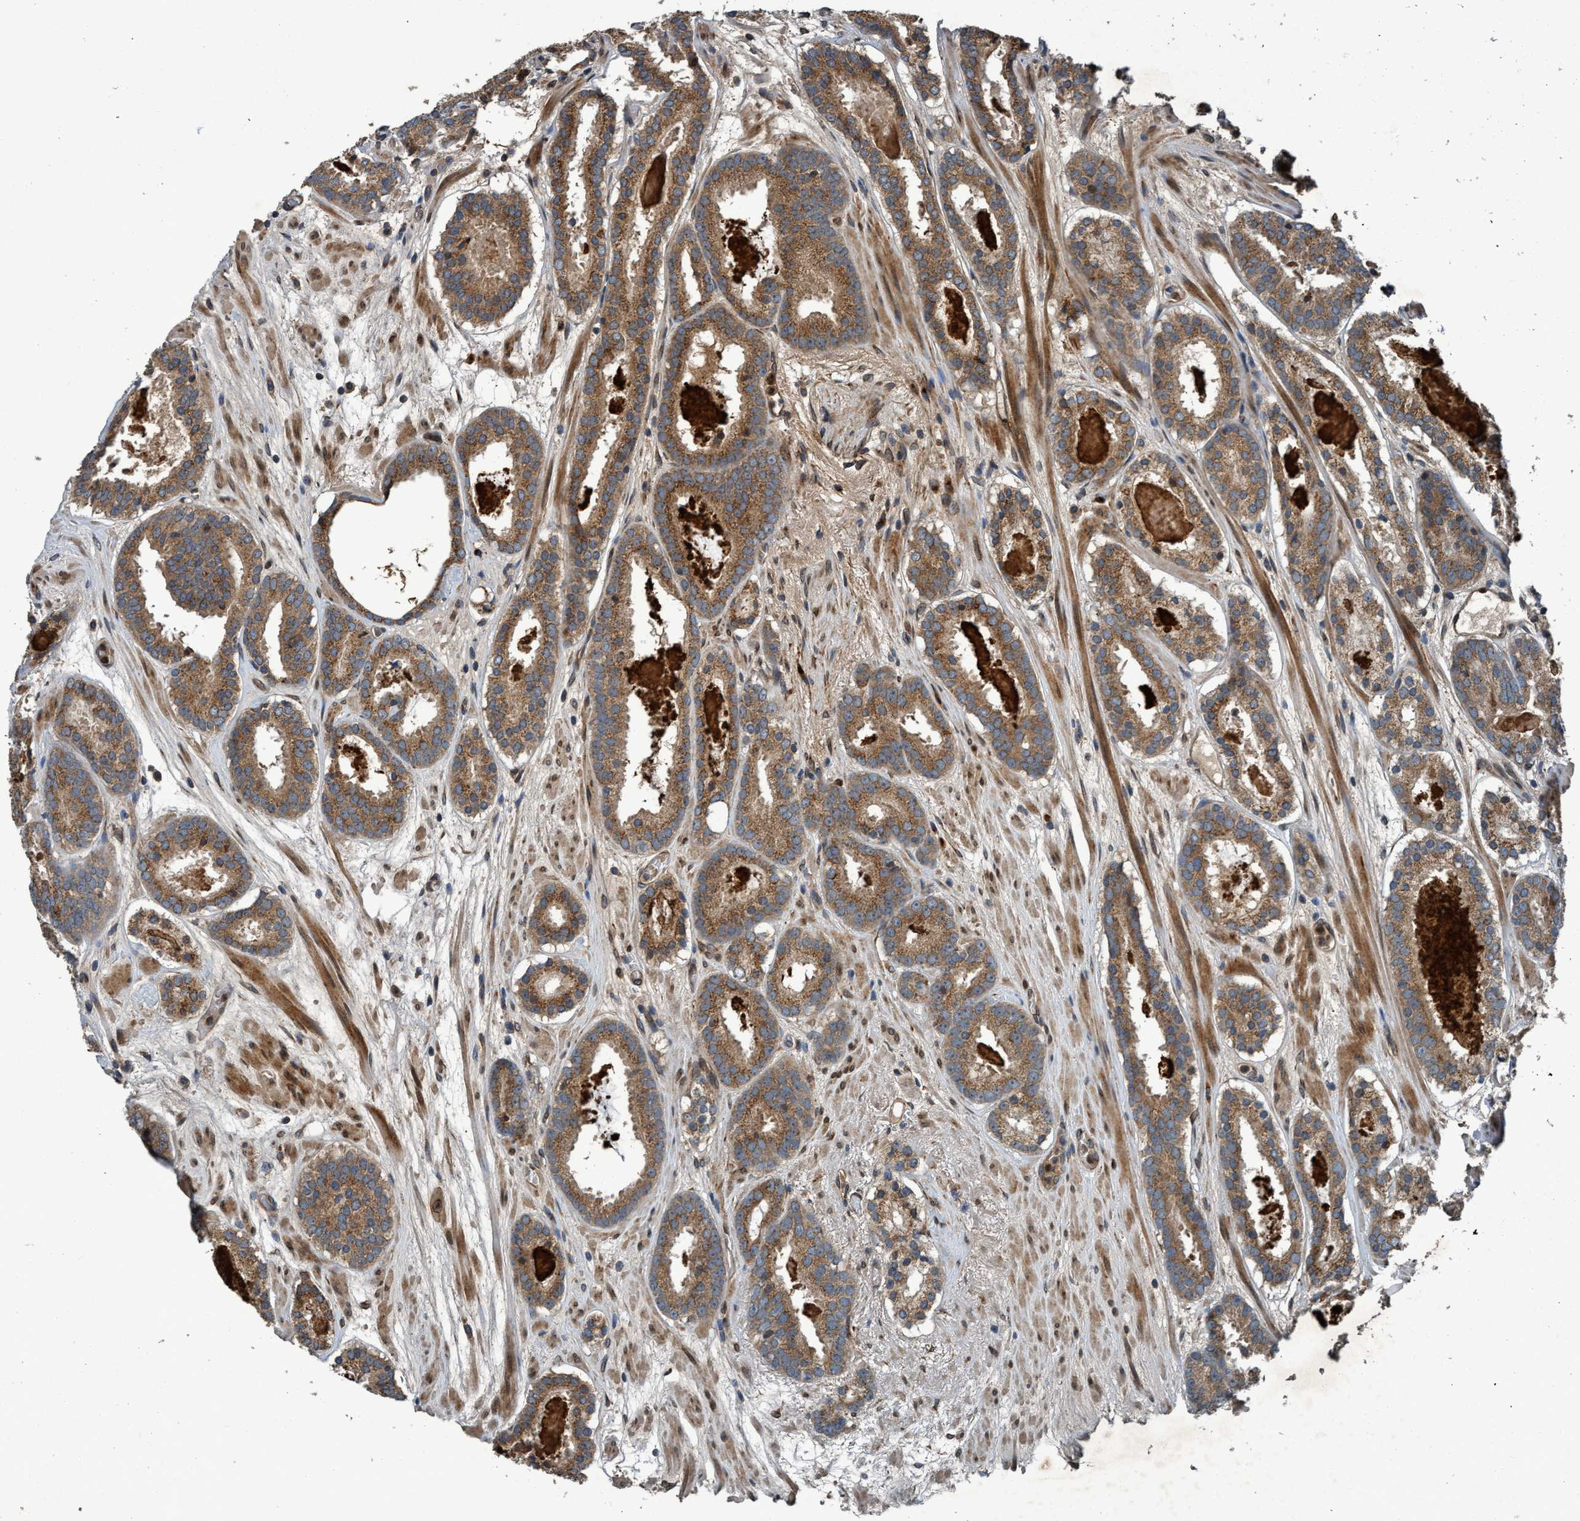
{"staining": {"intensity": "moderate", "quantity": ">75%", "location": "cytoplasmic/membranous"}, "tissue": "prostate cancer", "cell_type": "Tumor cells", "image_type": "cancer", "snomed": [{"axis": "morphology", "description": "Adenocarcinoma, Low grade"}, {"axis": "topography", "description": "Prostate"}], "caption": "This histopathology image exhibits prostate adenocarcinoma (low-grade) stained with immunohistochemistry to label a protein in brown. The cytoplasmic/membranous of tumor cells show moderate positivity for the protein. Nuclei are counter-stained blue.", "gene": "MACC1", "patient": {"sex": "male", "age": 69}}